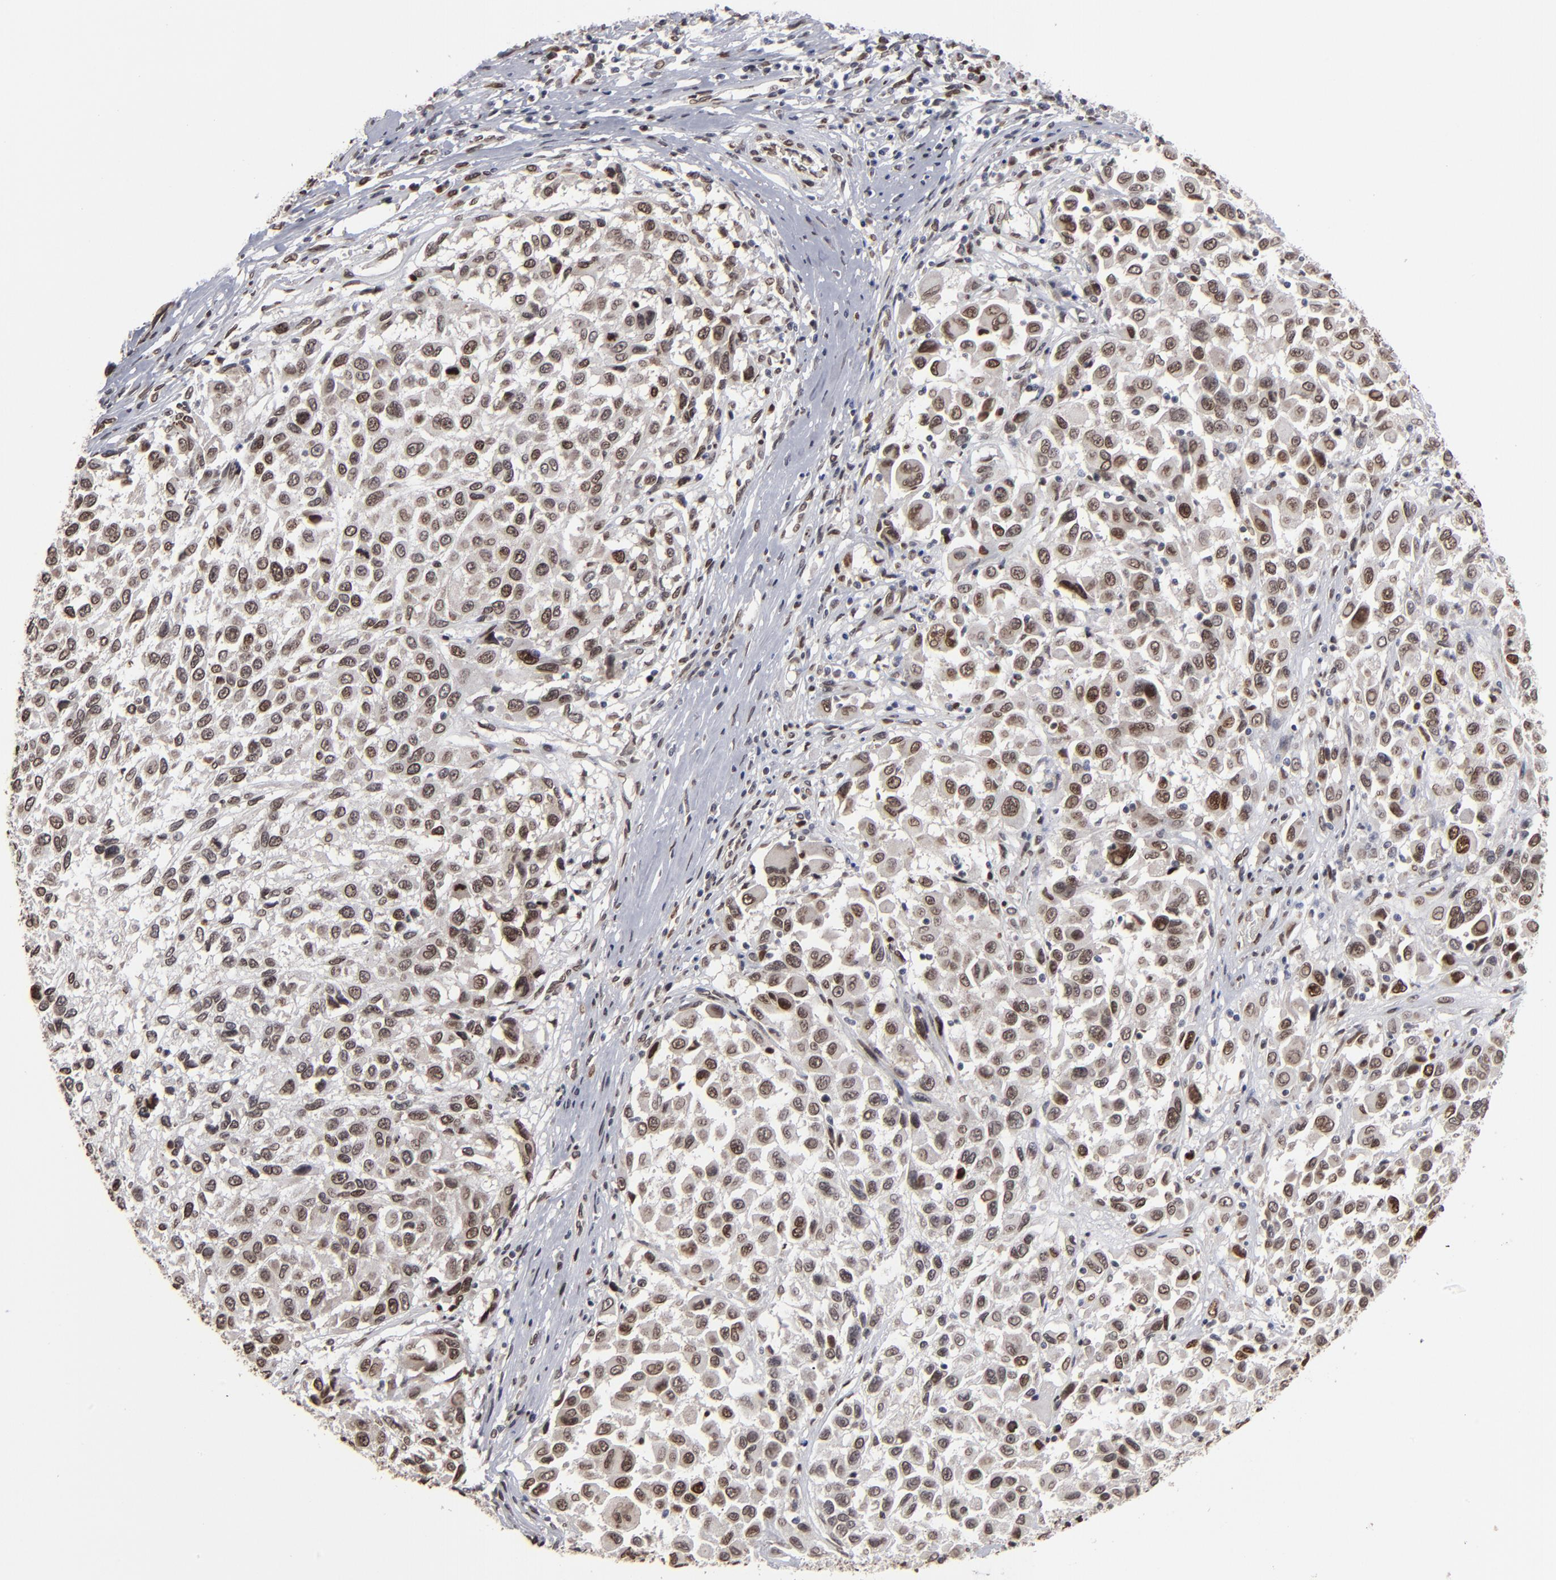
{"staining": {"intensity": "moderate", "quantity": "25%-75%", "location": "nuclear"}, "tissue": "melanoma", "cell_type": "Tumor cells", "image_type": "cancer", "snomed": [{"axis": "morphology", "description": "Malignant melanoma, Metastatic site"}, {"axis": "topography", "description": "Lymph node"}], "caption": "Tumor cells show moderate nuclear staining in about 25%-75% of cells in melanoma. The staining is performed using DAB brown chromogen to label protein expression. The nuclei are counter-stained blue using hematoxylin.", "gene": "BAZ1A", "patient": {"sex": "male", "age": 61}}